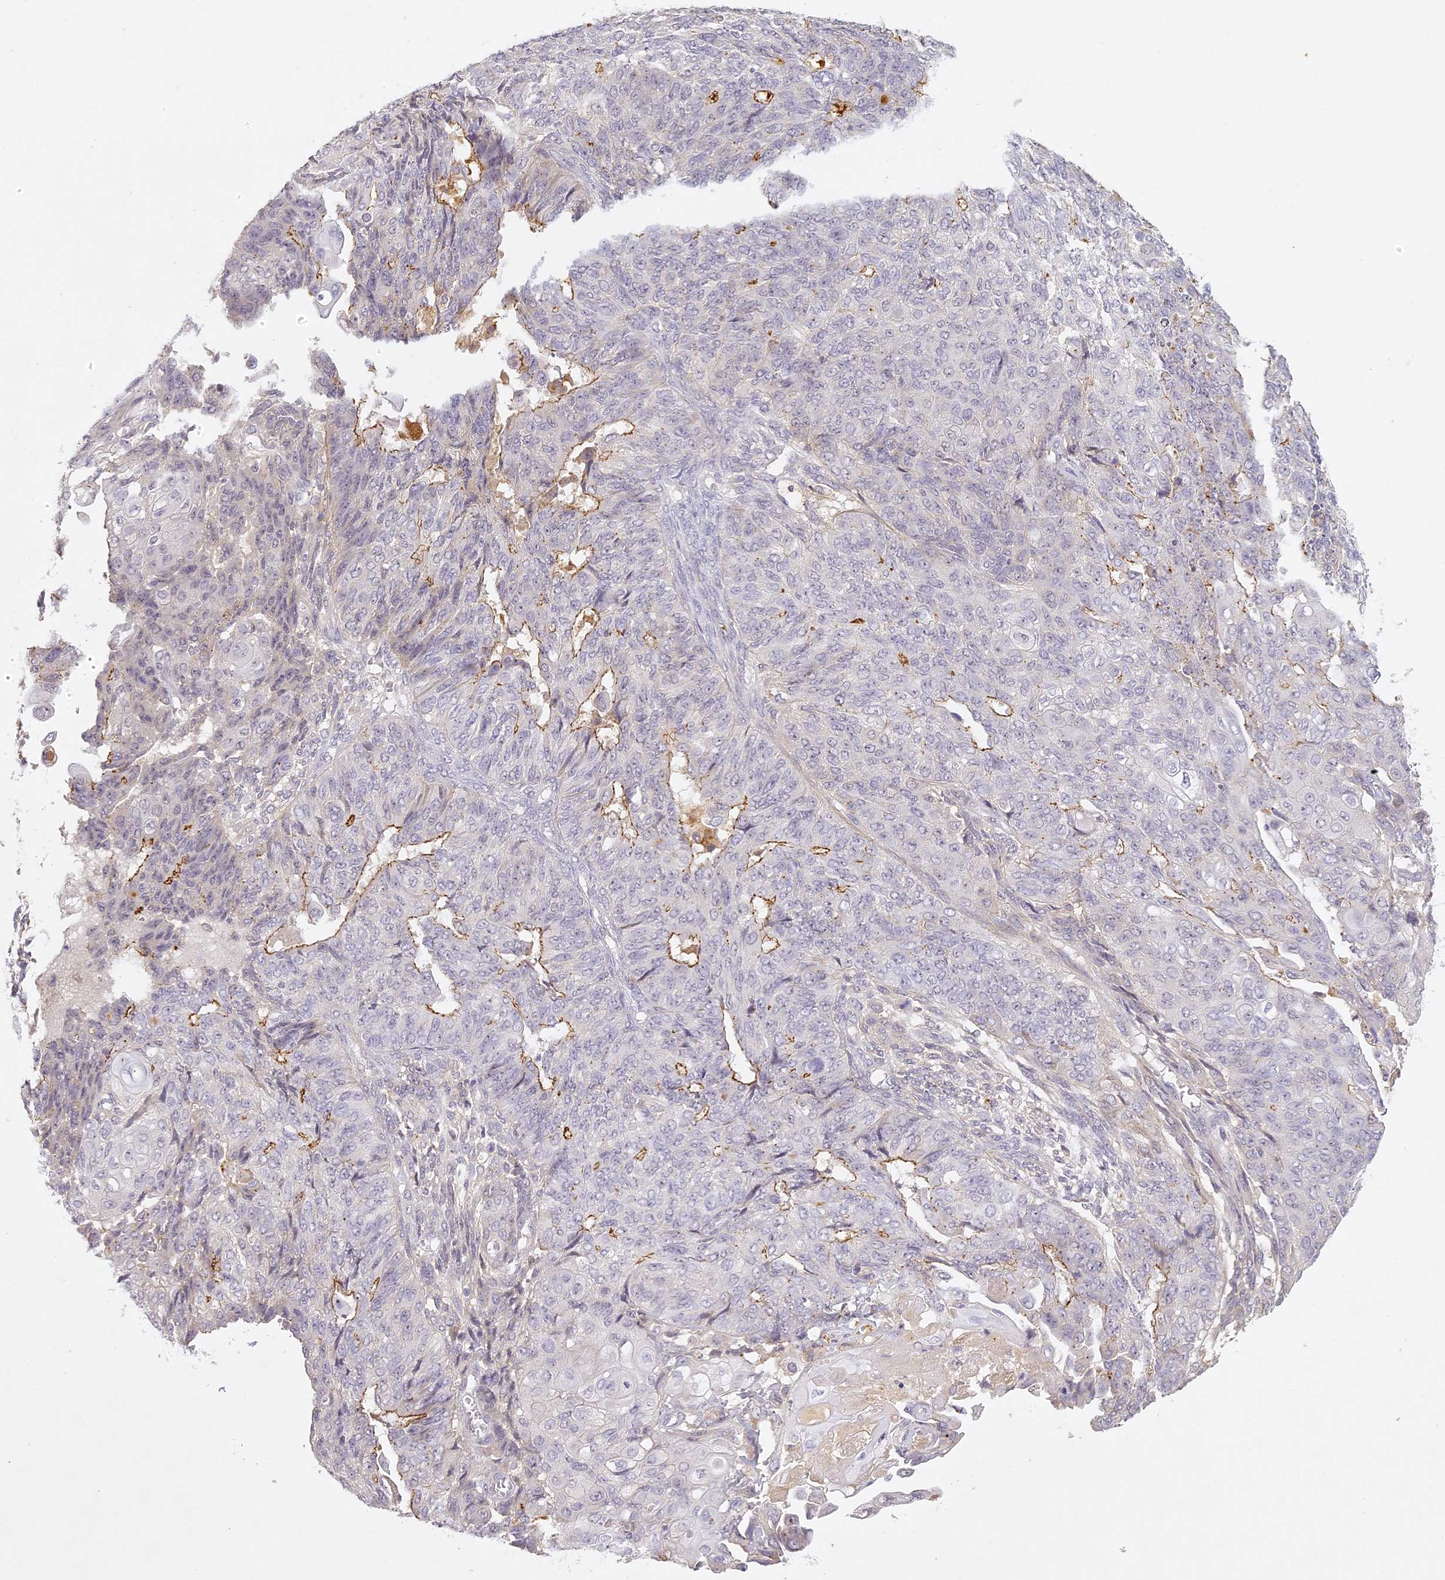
{"staining": {"intensity": "moderate", "quantity": "<25%", "location": "cytoplasmic/membranous"}, "tissue": "endometrial cancer", "cell_type": "Tumor cells", "image_type": "cancer", "snomed": [{"axis": "morphology", "description": "Adenocarcinoma, NOS"}, {"axis": "topography", "description": "Endometrium"}], "caption": "IHC of human endometrial adenocarcinoma shows low levels of moderate cytoplasmic/membranous expression in about <25% of tumor cells. (brown staining indicates protein expression, while blue staining denotes nuclei).", "gene": "ELL3", "patient": {"sex": "female", "age": 32}}